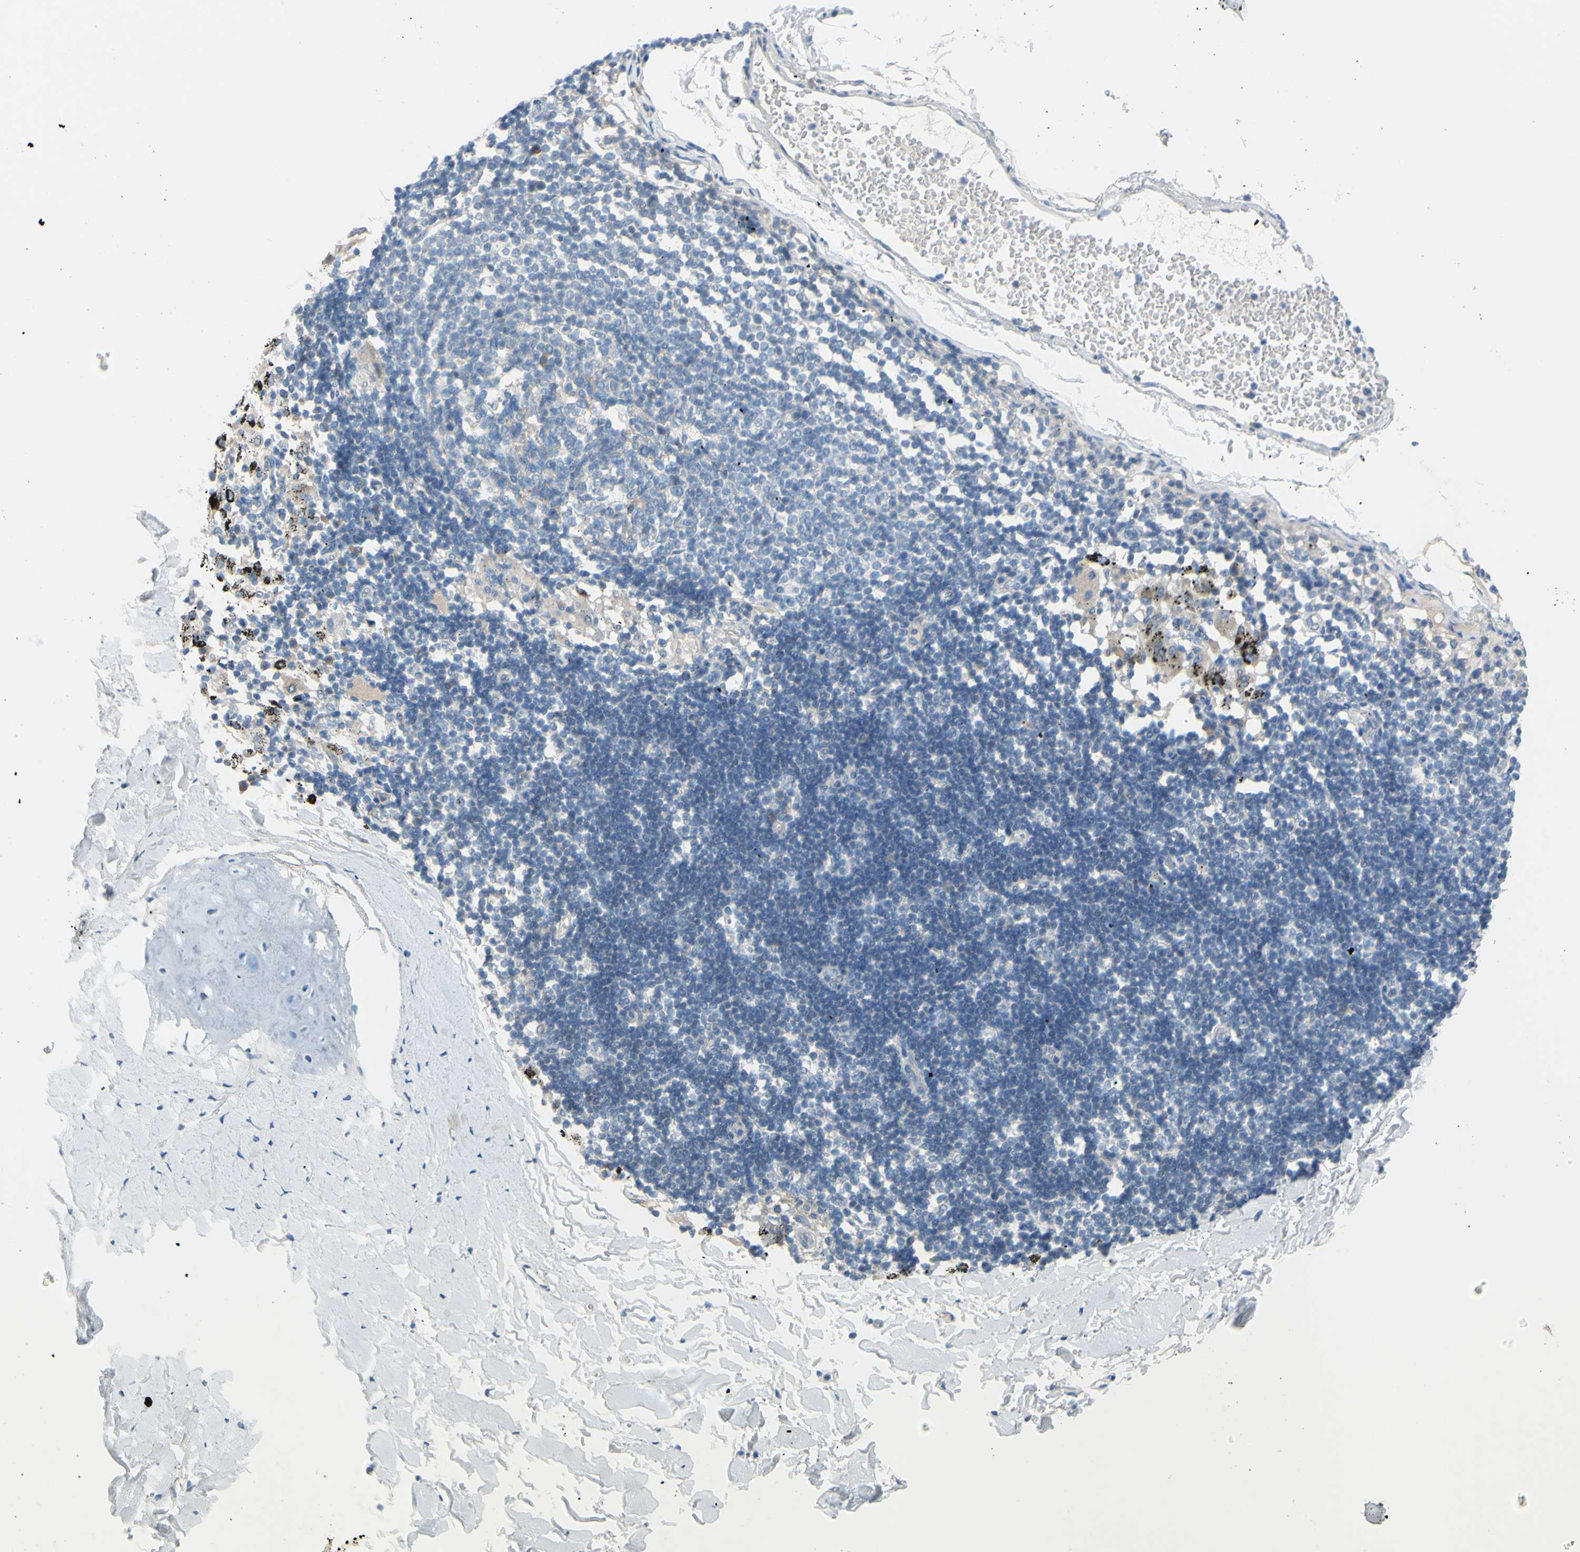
{"staining": {"intensity": "negative", "quantity": "none", "location": "none"}, "tissue": "adipose tissue", "cell_type": "Adipocytes", "image_type": "normal", "snomed": [{"axis": "morphology", "description": "Normal tissue, NOS"}, {"axis": "topography", "description": "Cartilage tissue"}, {"axis": "topography", "description": "Bronchus"}], "caption": "Immunohistochemistry (IHC) of normal human adipose tissue demonstrates no expression in adipocytes. The staining was performed using DAB (3,3'-diaminobenzidine) to visualize the protein expression in brown, while the nuclei were stained in blue with hematoxylin (Magnification: 20x).", "gene": "SLC1A2", "patient": {"sex": "female", "age": 73}}